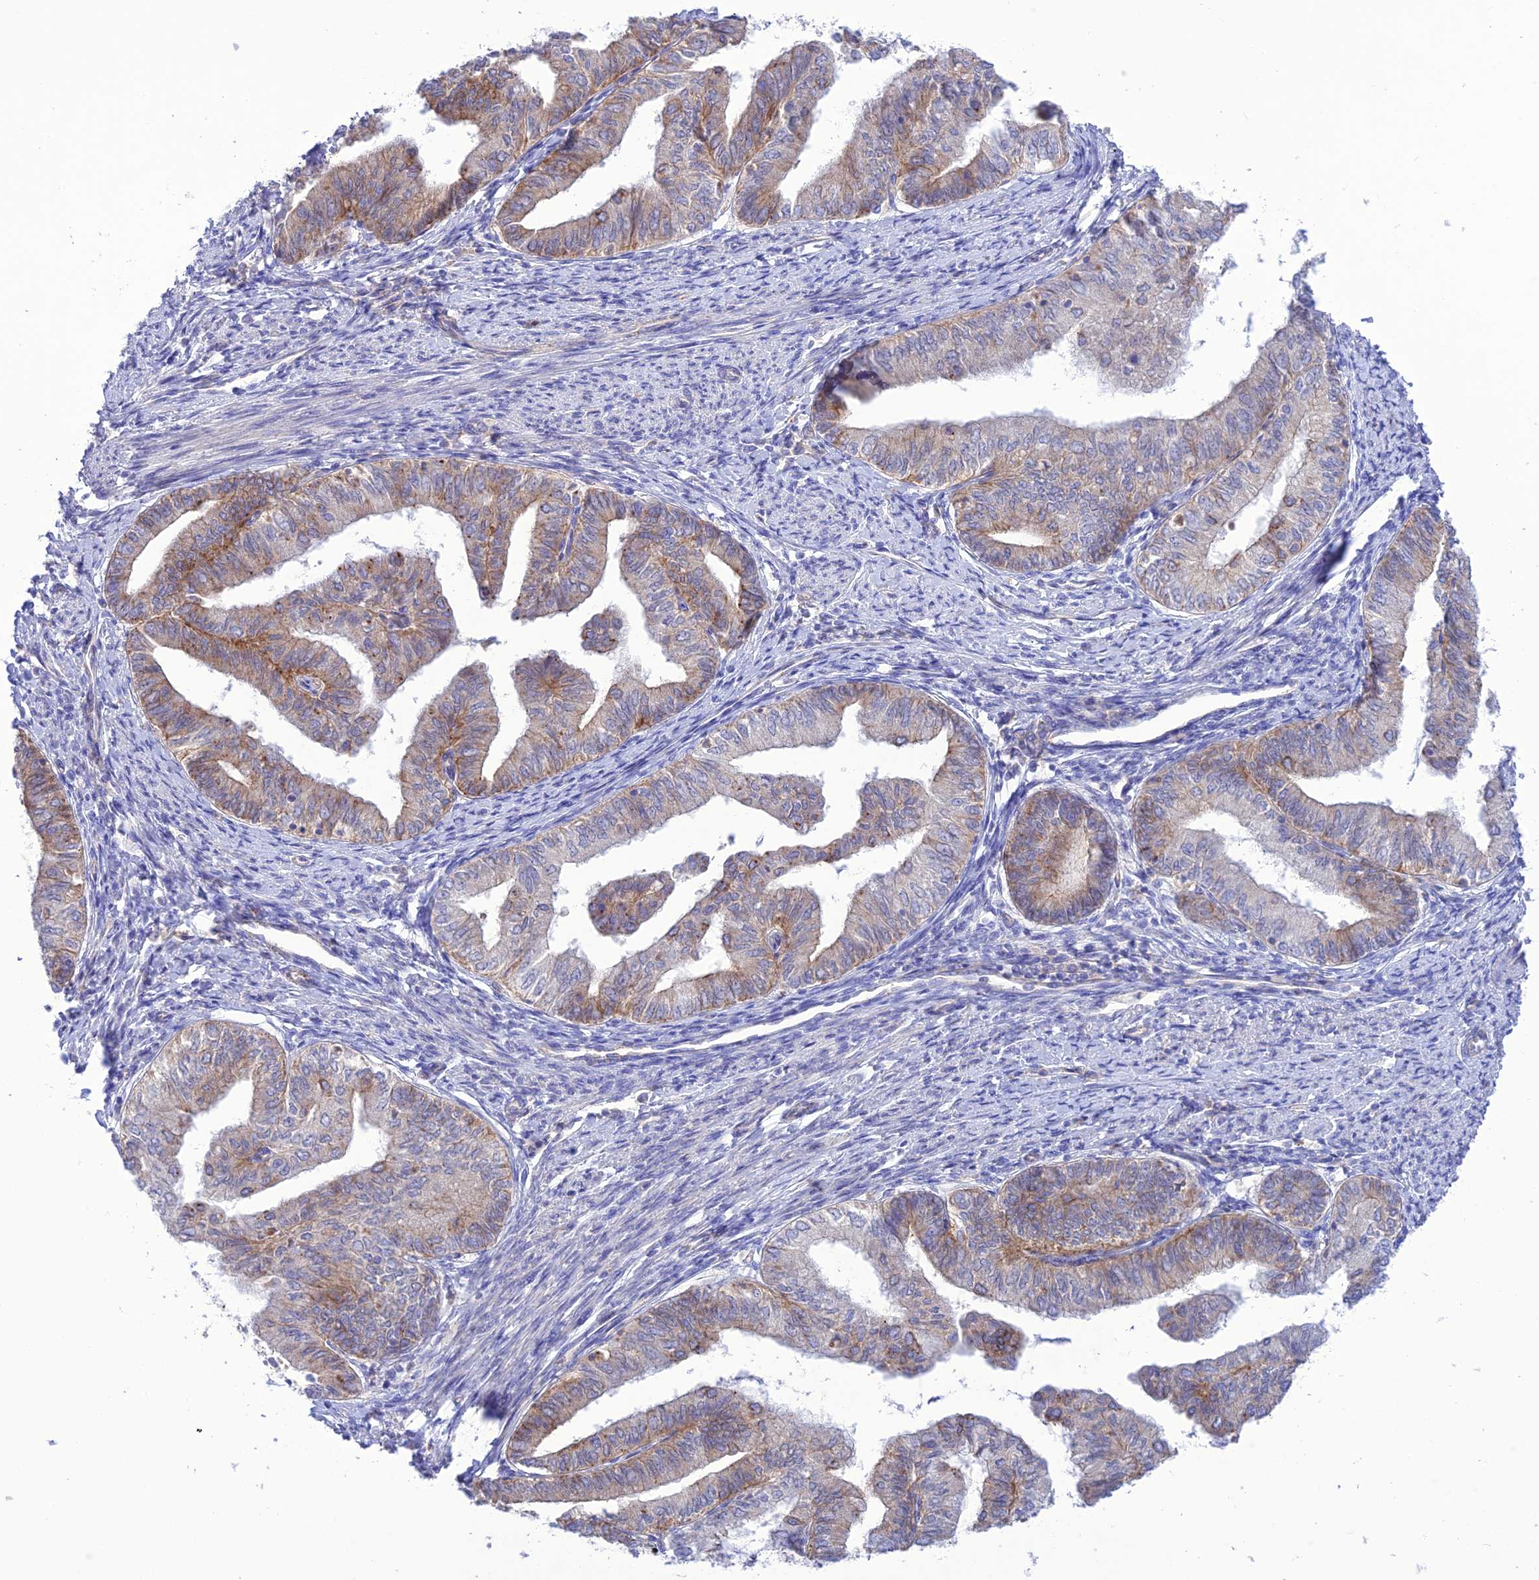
{"staining": {"intensity": "weak", "quantity": "25%-75%", "location": "cytoplasmic/membranous"}, "tissue": "endometrial cancer", "cell_type": "Tumor cells", "image_type": "cancer", "snomed": [{"axis": "morphology", "description": "Adenocarcinoma, NOS"}, {"axis": "topography", "description": "Endometrium"}], "caption": "An immunohistochemistry micrograph of neoplastic tissue is shown. Protein staining in brown shows weak cytoplasmic/membranous positivity in endometrial cancer (adenocarcinoma) within tumor cells.", "gene": "CHSY3", "patient": {"sex": "female", "age": 66}}